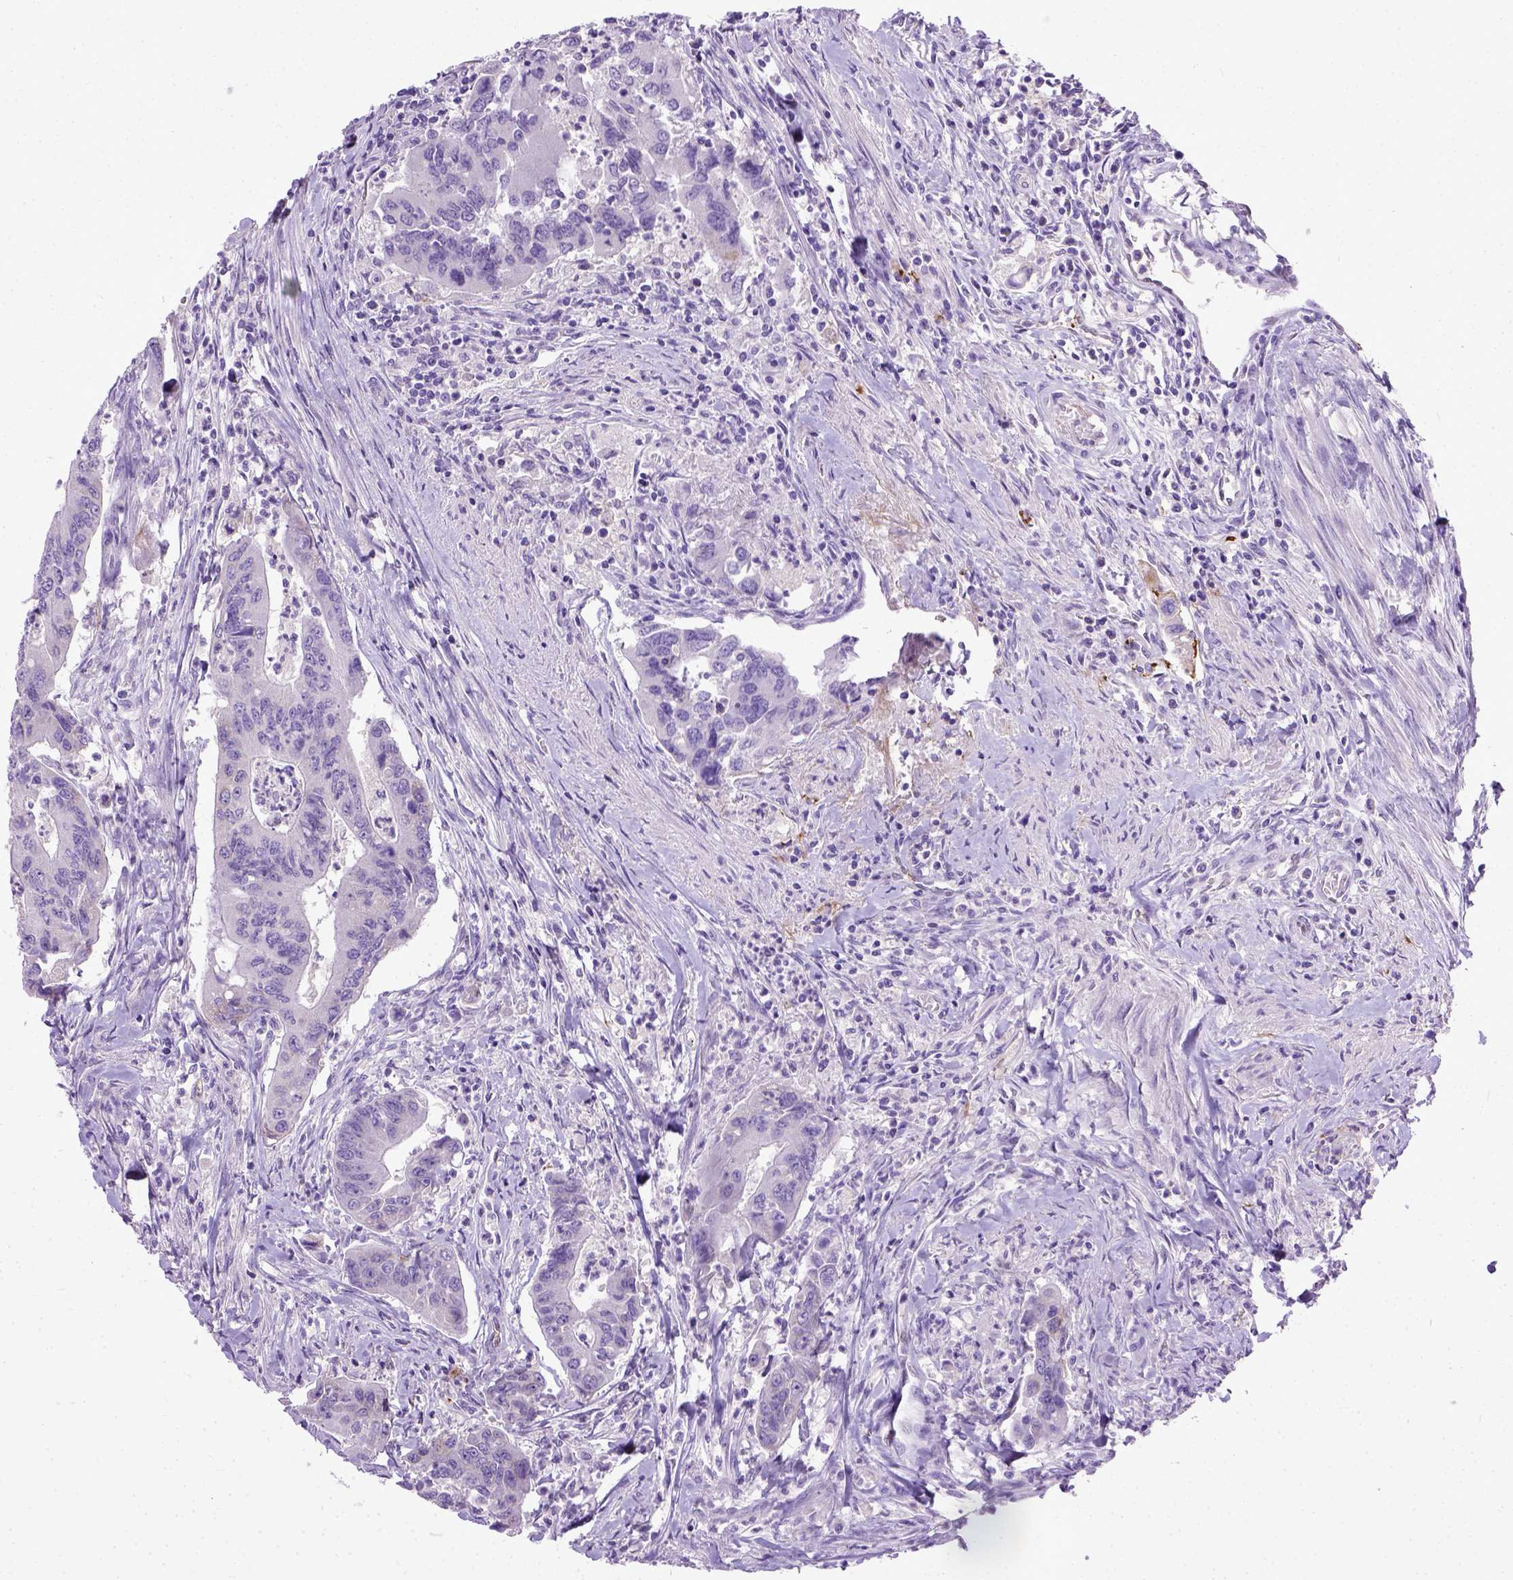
{"staining": {"intensity": "negative", "quantity": "none", "location": "none"}, "tissue": "colorectal cancer", "cell_type": "Tumor cells", "image_type": "cancer", "snomed": [{"axis": "morphology", "description": "Adenocarcinoma, NOS"}, {"axis": "topography", "description": "Colon"}], "caption": "This image is of colorectal adenocarcinoma stained with immunohistochemistry (IHC) to label a protein in brown with the nuclei are counter-stained blue. There is no expression in tumor cells.", "gene": "ADAMTS8", "patient": {"sex": "female", "age": 67}}